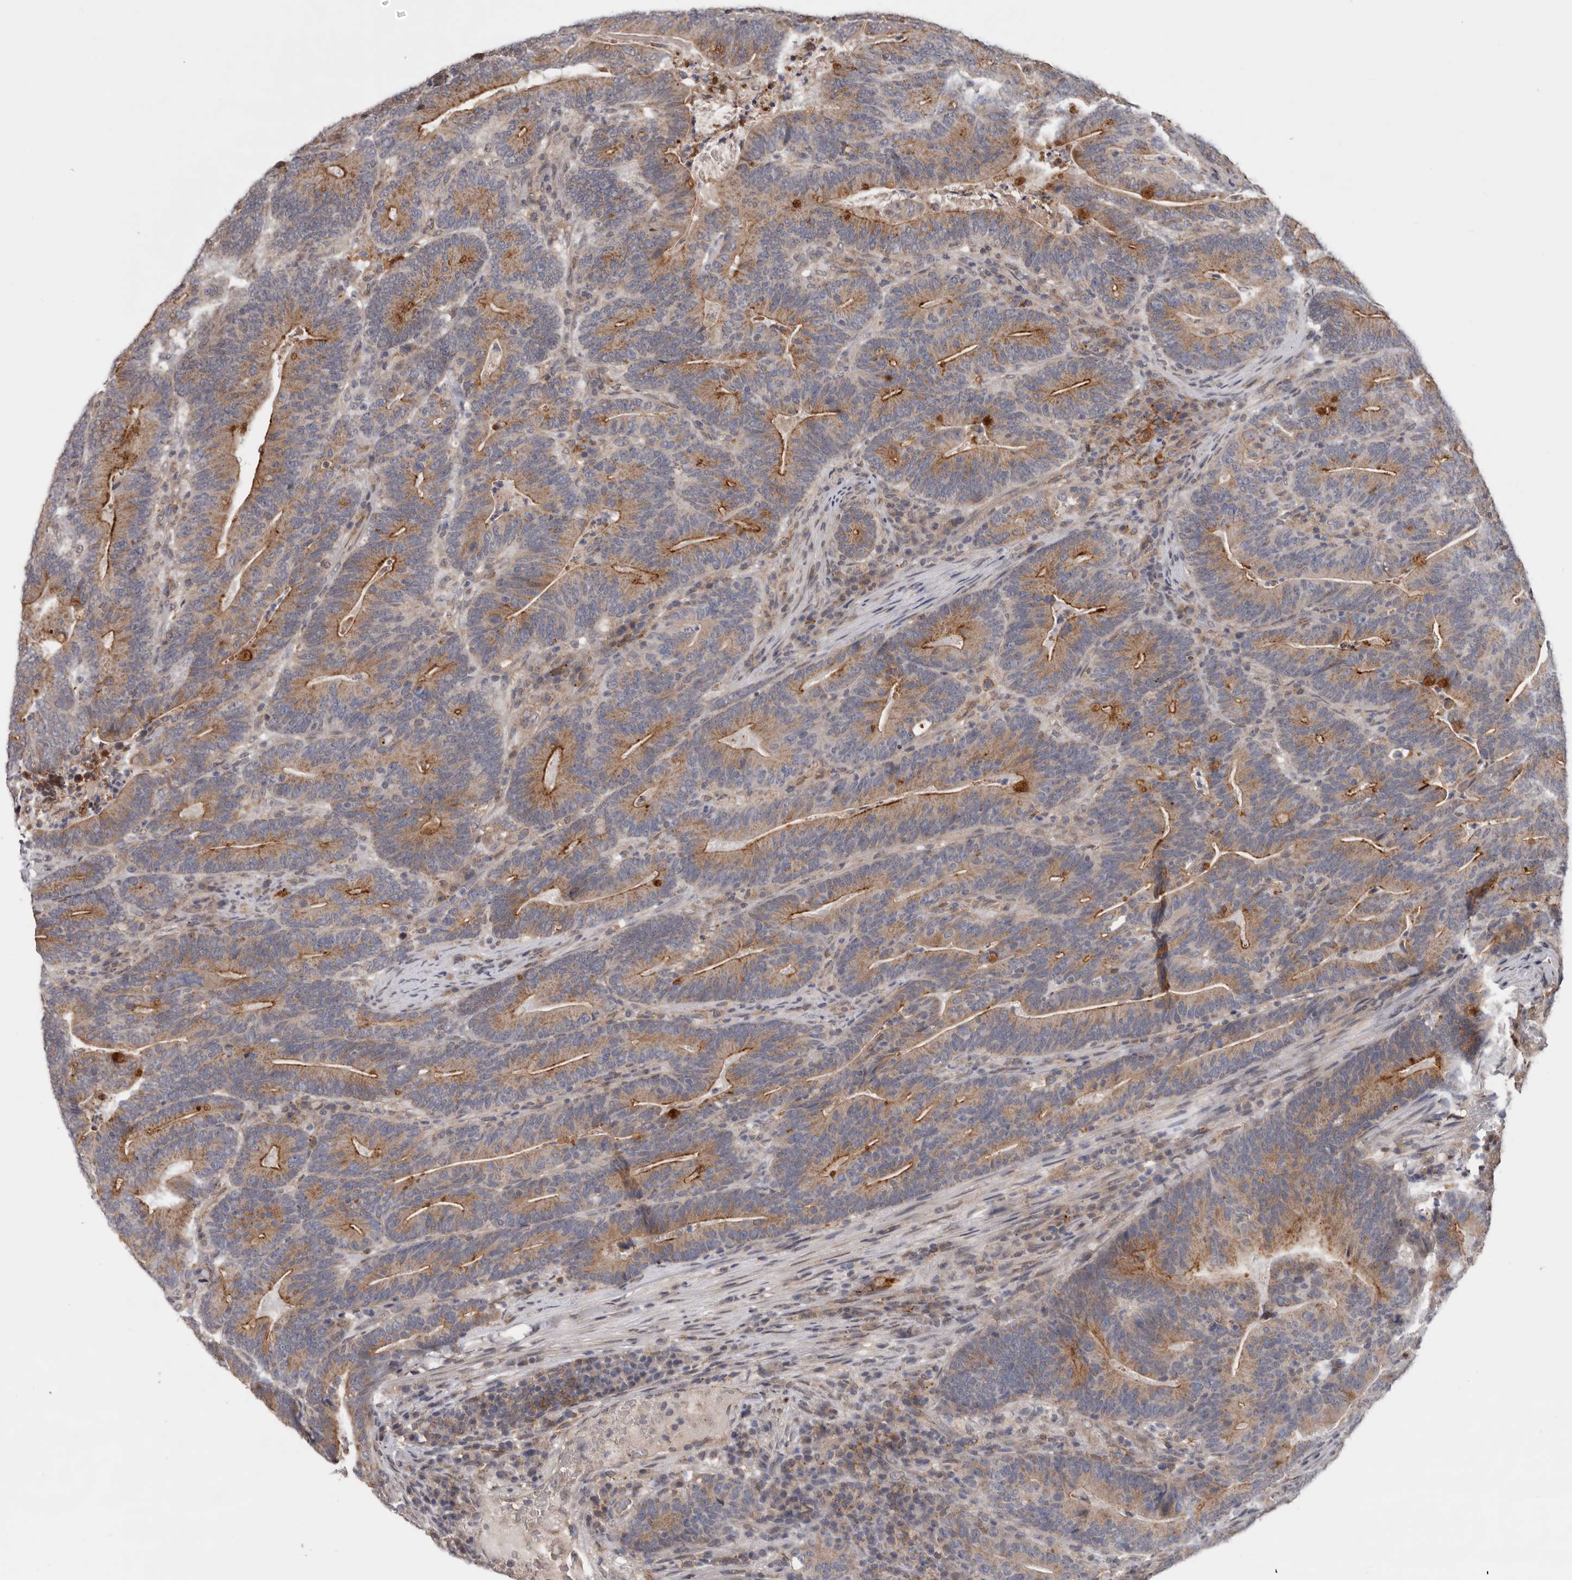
{"staining": {"intensity": "moderate", "quantity": ">75%", "location": "cytoplasmic/membranous"}, "tissue": "colorectal cancer", "cell_type": "Tumor cells", "image_type": "cancer", "snomed": [{"axis": "morphology", "description": "Adenocarcinoma, NOS"}, {"axis": "topography", "description": "Colon"}], "caption": "A photomicrograph showing moderate cytoplasmic/membranous positivity in about >75% of tumor cells in colorectal cancer, as visualized by brown immunohistochemical staining.", "gene": "MOGAT2", "patient": {"sex": "female", "age": 66}}